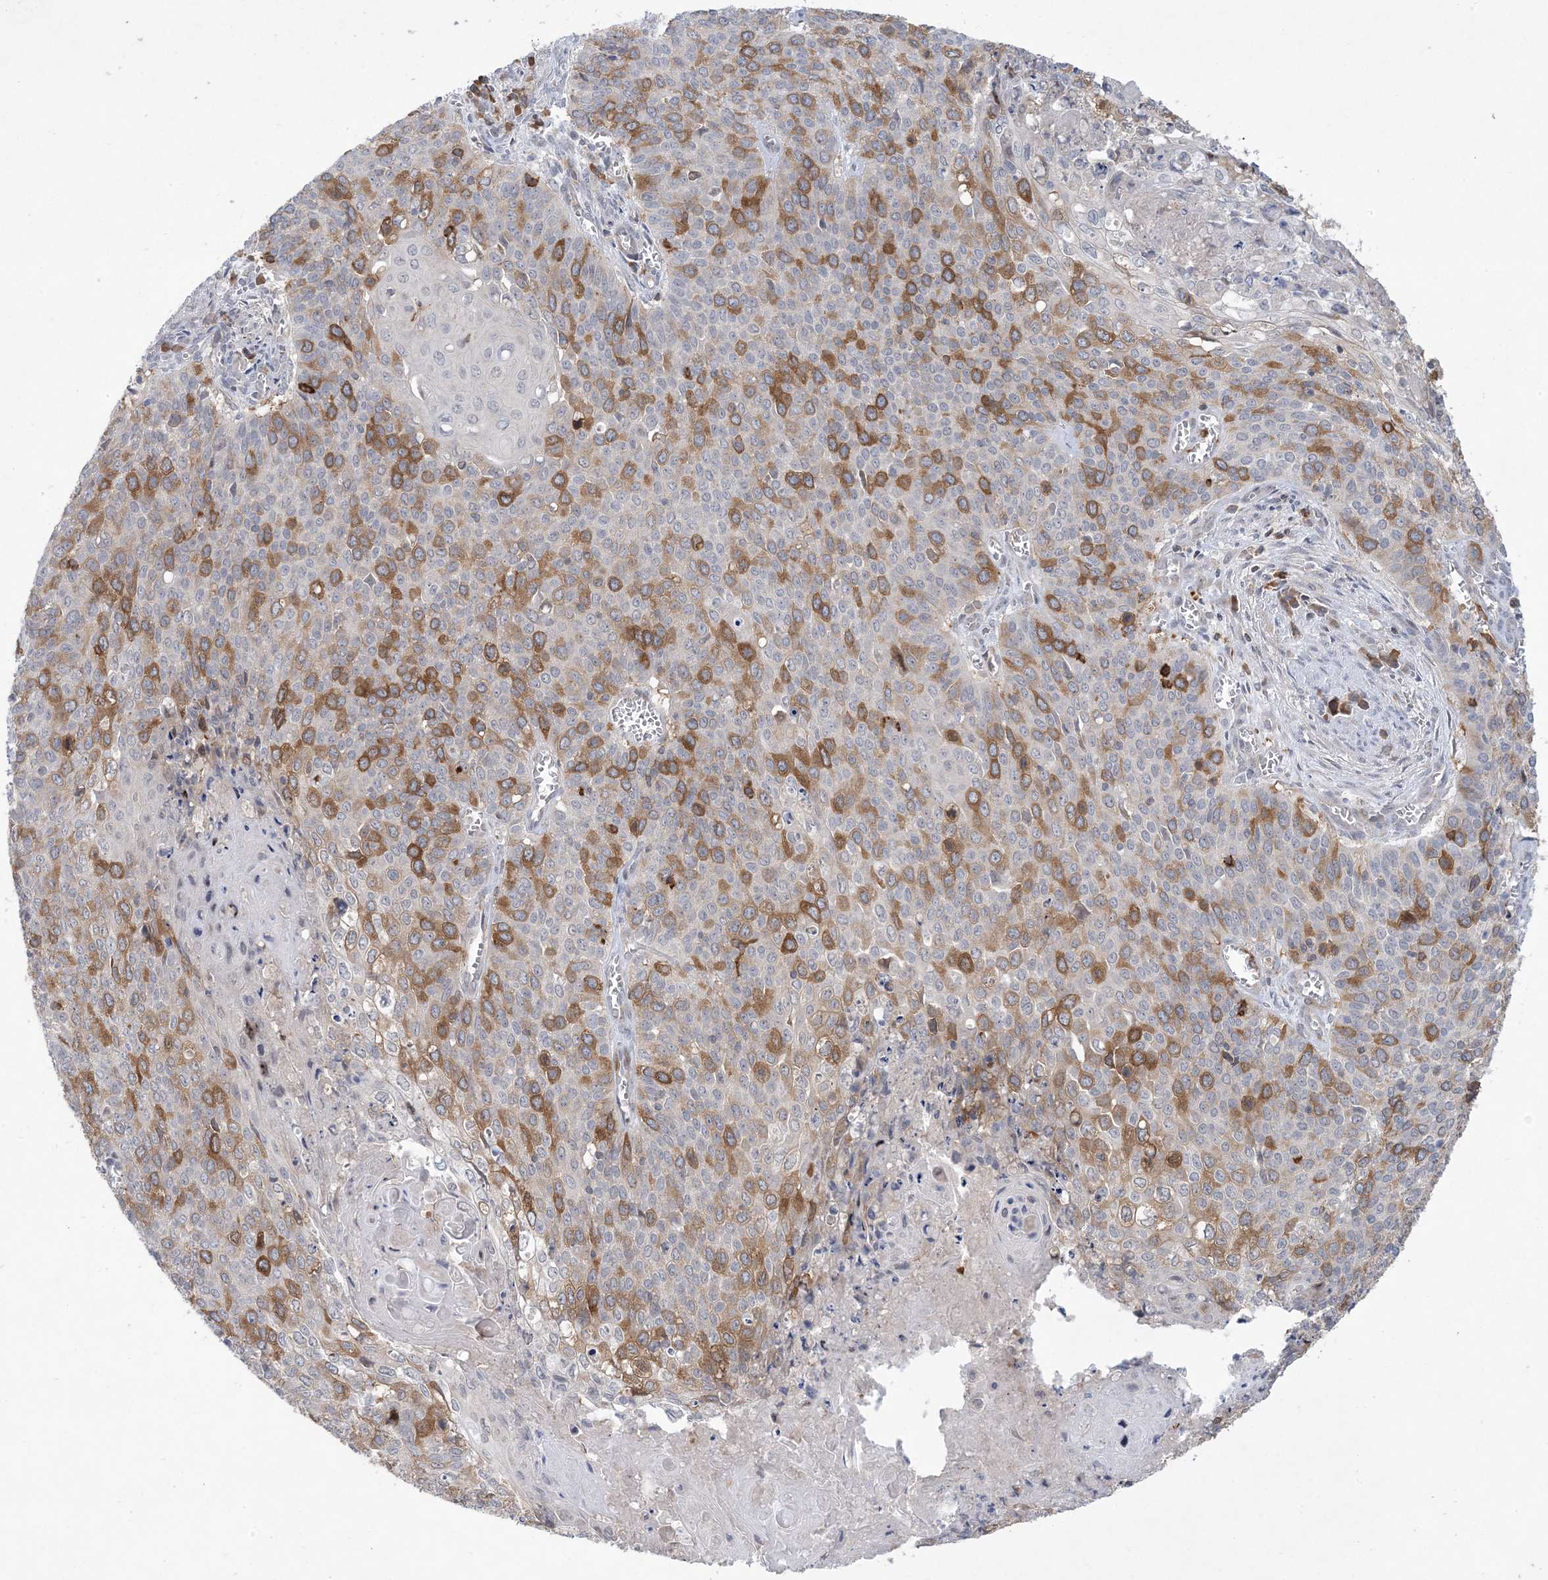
{"staining": {"intensity": "moderate", "quantity": "25%-75%", "location": "cytoplasmic/membranous"}, "tissue": "cervical cancer", "cell_type": "Tumor cells", "image_type": "cancer", "snomed": [{"axis": "morphology", "description": "Squamous cell carcinoma, NOS"}, {"axis": "topography", "description": "Cervix"}], "caption": "High-power microscopy captured an immunohistochemistry photomicrograph of cervical cancer, revealing moderate cytoplasmic/membranous positivity in approximately 25%-75% of tumor cells.", "gene": "AOC1", "patient": {"sex": "female", "age": 39}}